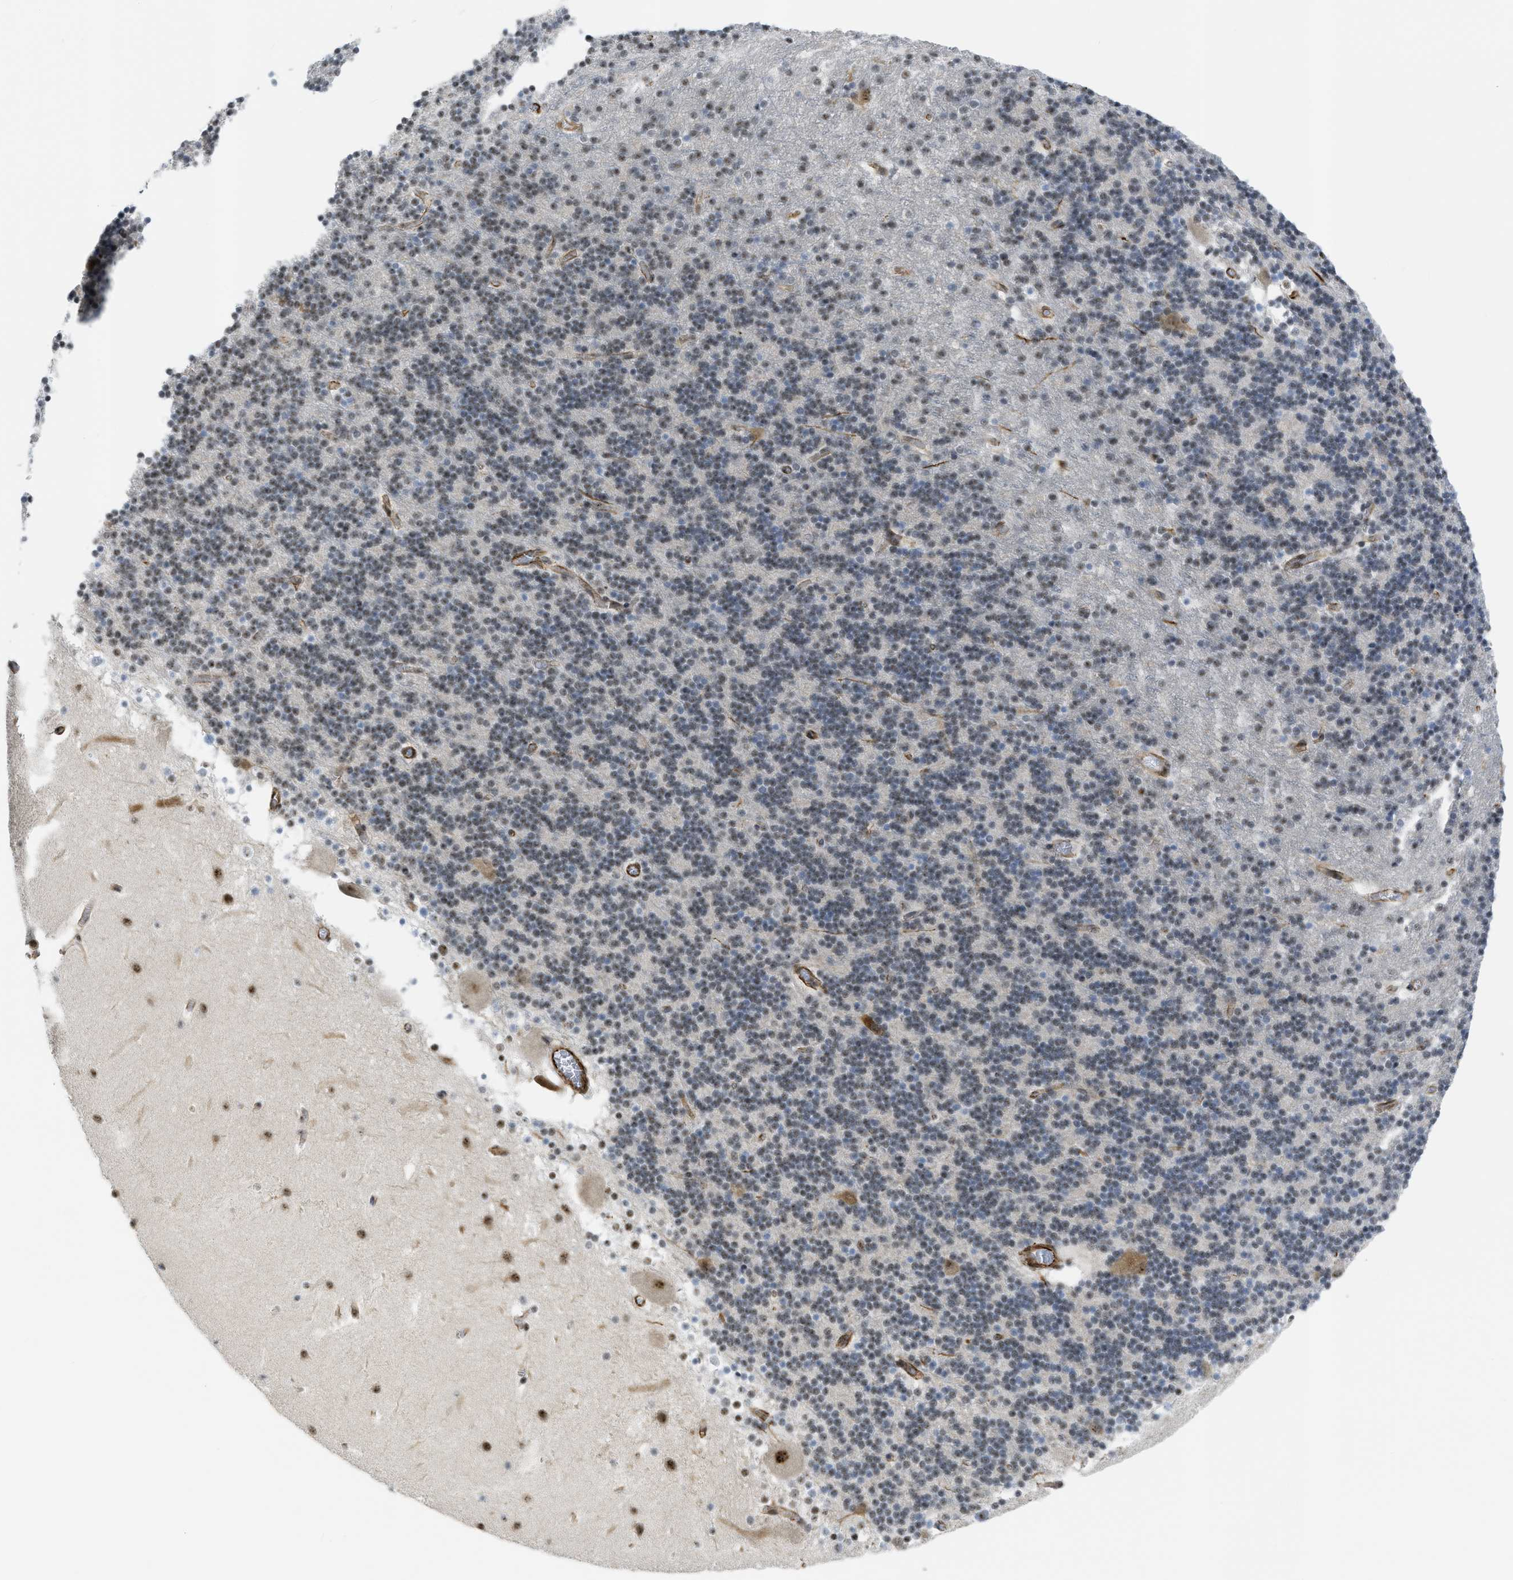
{"staining": {"intensity": "weak", "quantity": "25%-75%", "location": "nuclear"}, "tissue": "cerebellum", "cell_type": "Cells in granular layer", "image_type": "normal", "snomed": [{"axis": "morphology", "description": "Normal tissue, NOS"}, {"axis": "topography", "description": "Cerebellum"}], "caption": "Cells in granular layer display low levels of weak nuclear staining in approximately 25%-75% of cells in normal human cerebellum.", "gene": "LRRC8B", "patient": {"sex": "male", "age": 45}}